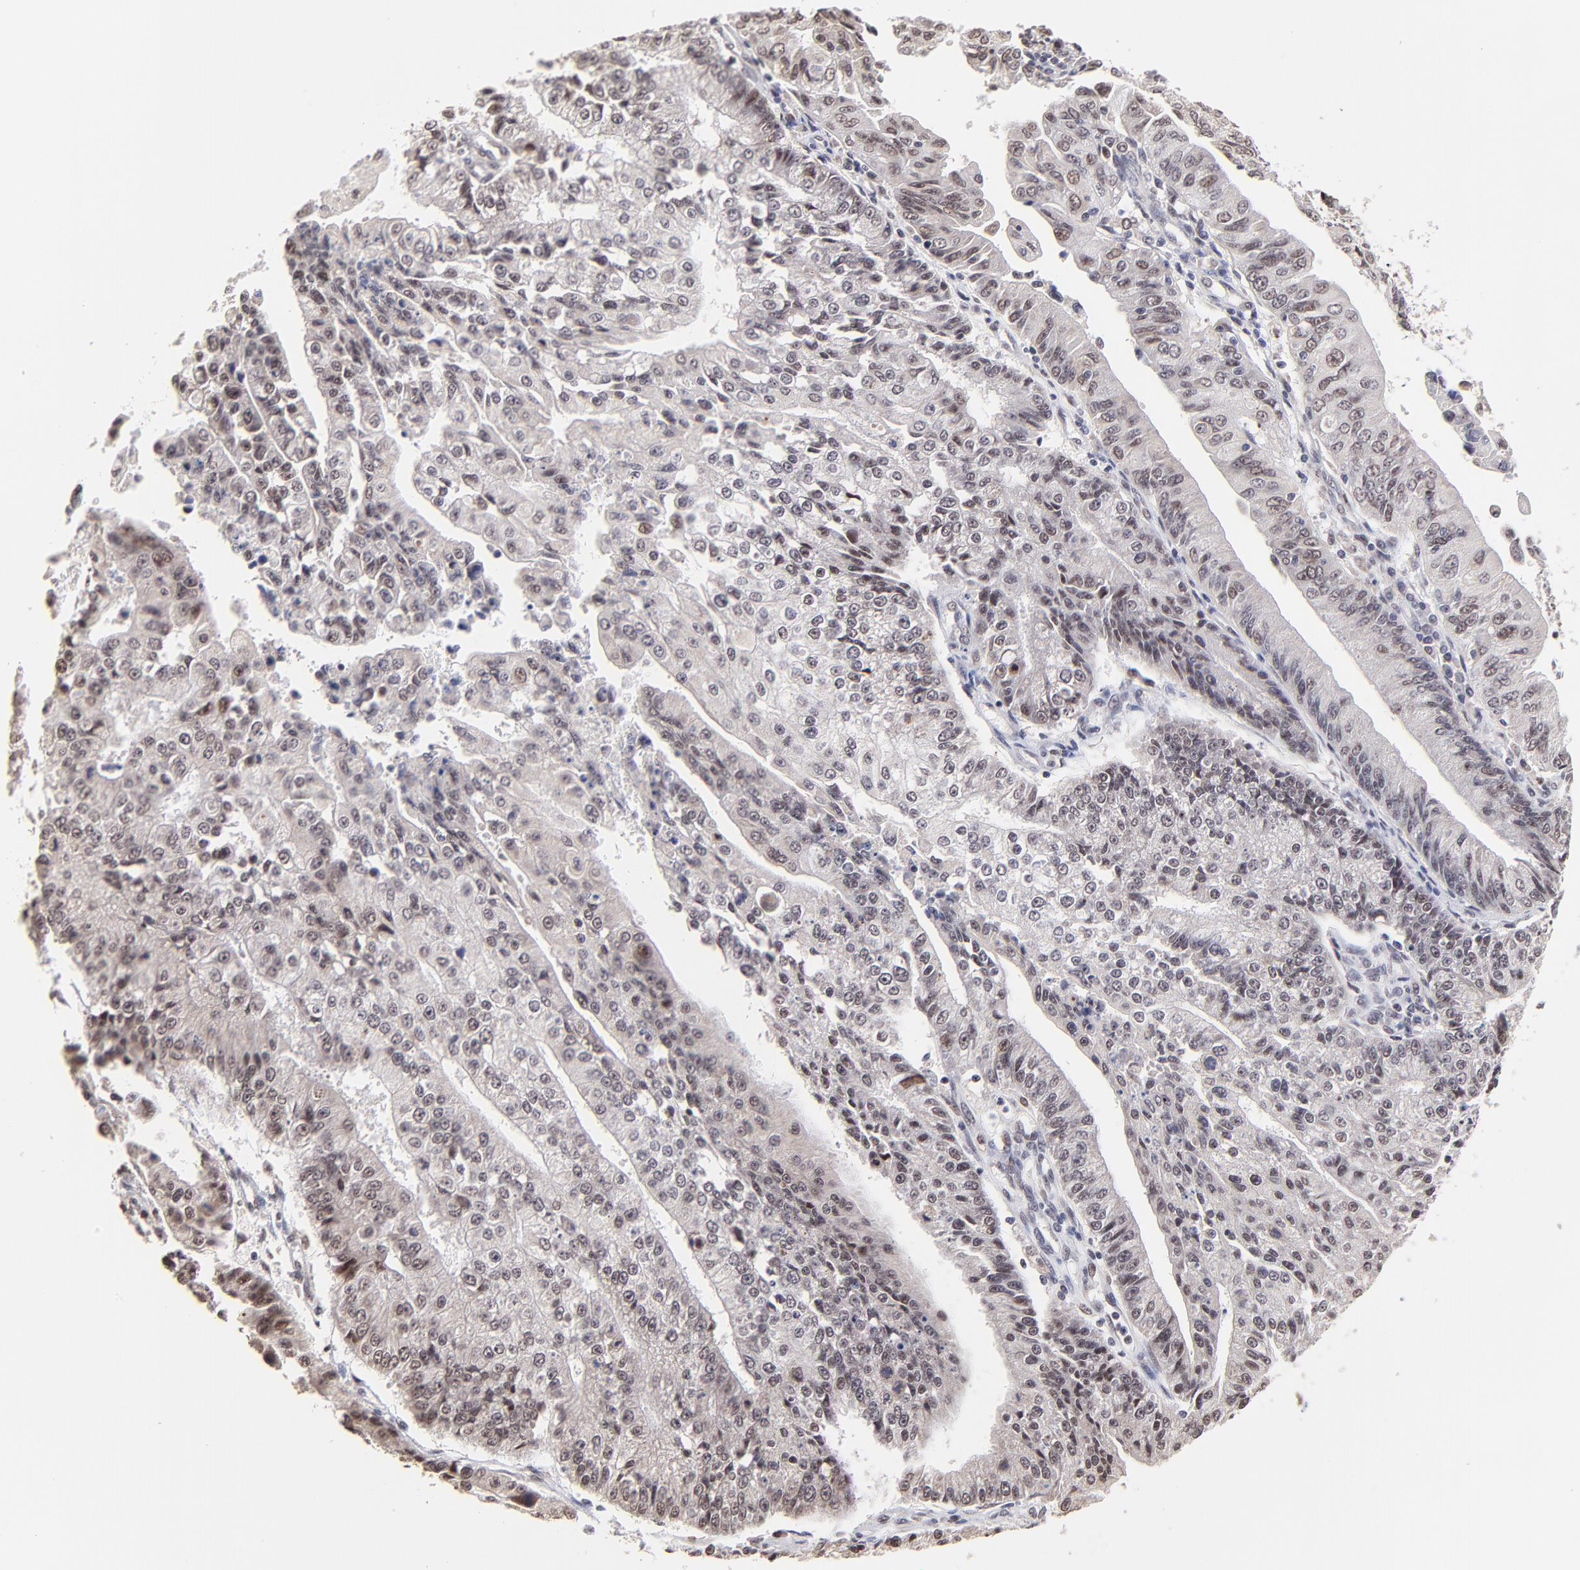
{"staining": {"intensity": "weak", "quantity": "25%-75%", "location": "cytoplasmic/membranous,nuclear"}, "tissue": "endometrial cancer", "cell_type": "Tumor cells", "image_type": "cancer", "snomed": [{"axis": "morphology", "description": "Adenocarcinoma, NOS"}, {"axis": "topography", "description": "Endometrium"}], "caption": "Immunohistochemistry (IHC) of human endometrial cancer (adenocarcinoma) reveals low levels of weak cytoplasmic/membranous and nuclear expression in about 25%-75% of tumor cells. The staining was performed using DAB to visualize the protein expression in brown, while the nuclei were stained in blue with hematoxylin (Magnification: 20x).", "gene": "ZNF670", "patient": {"sex": "female", "age": 75}}